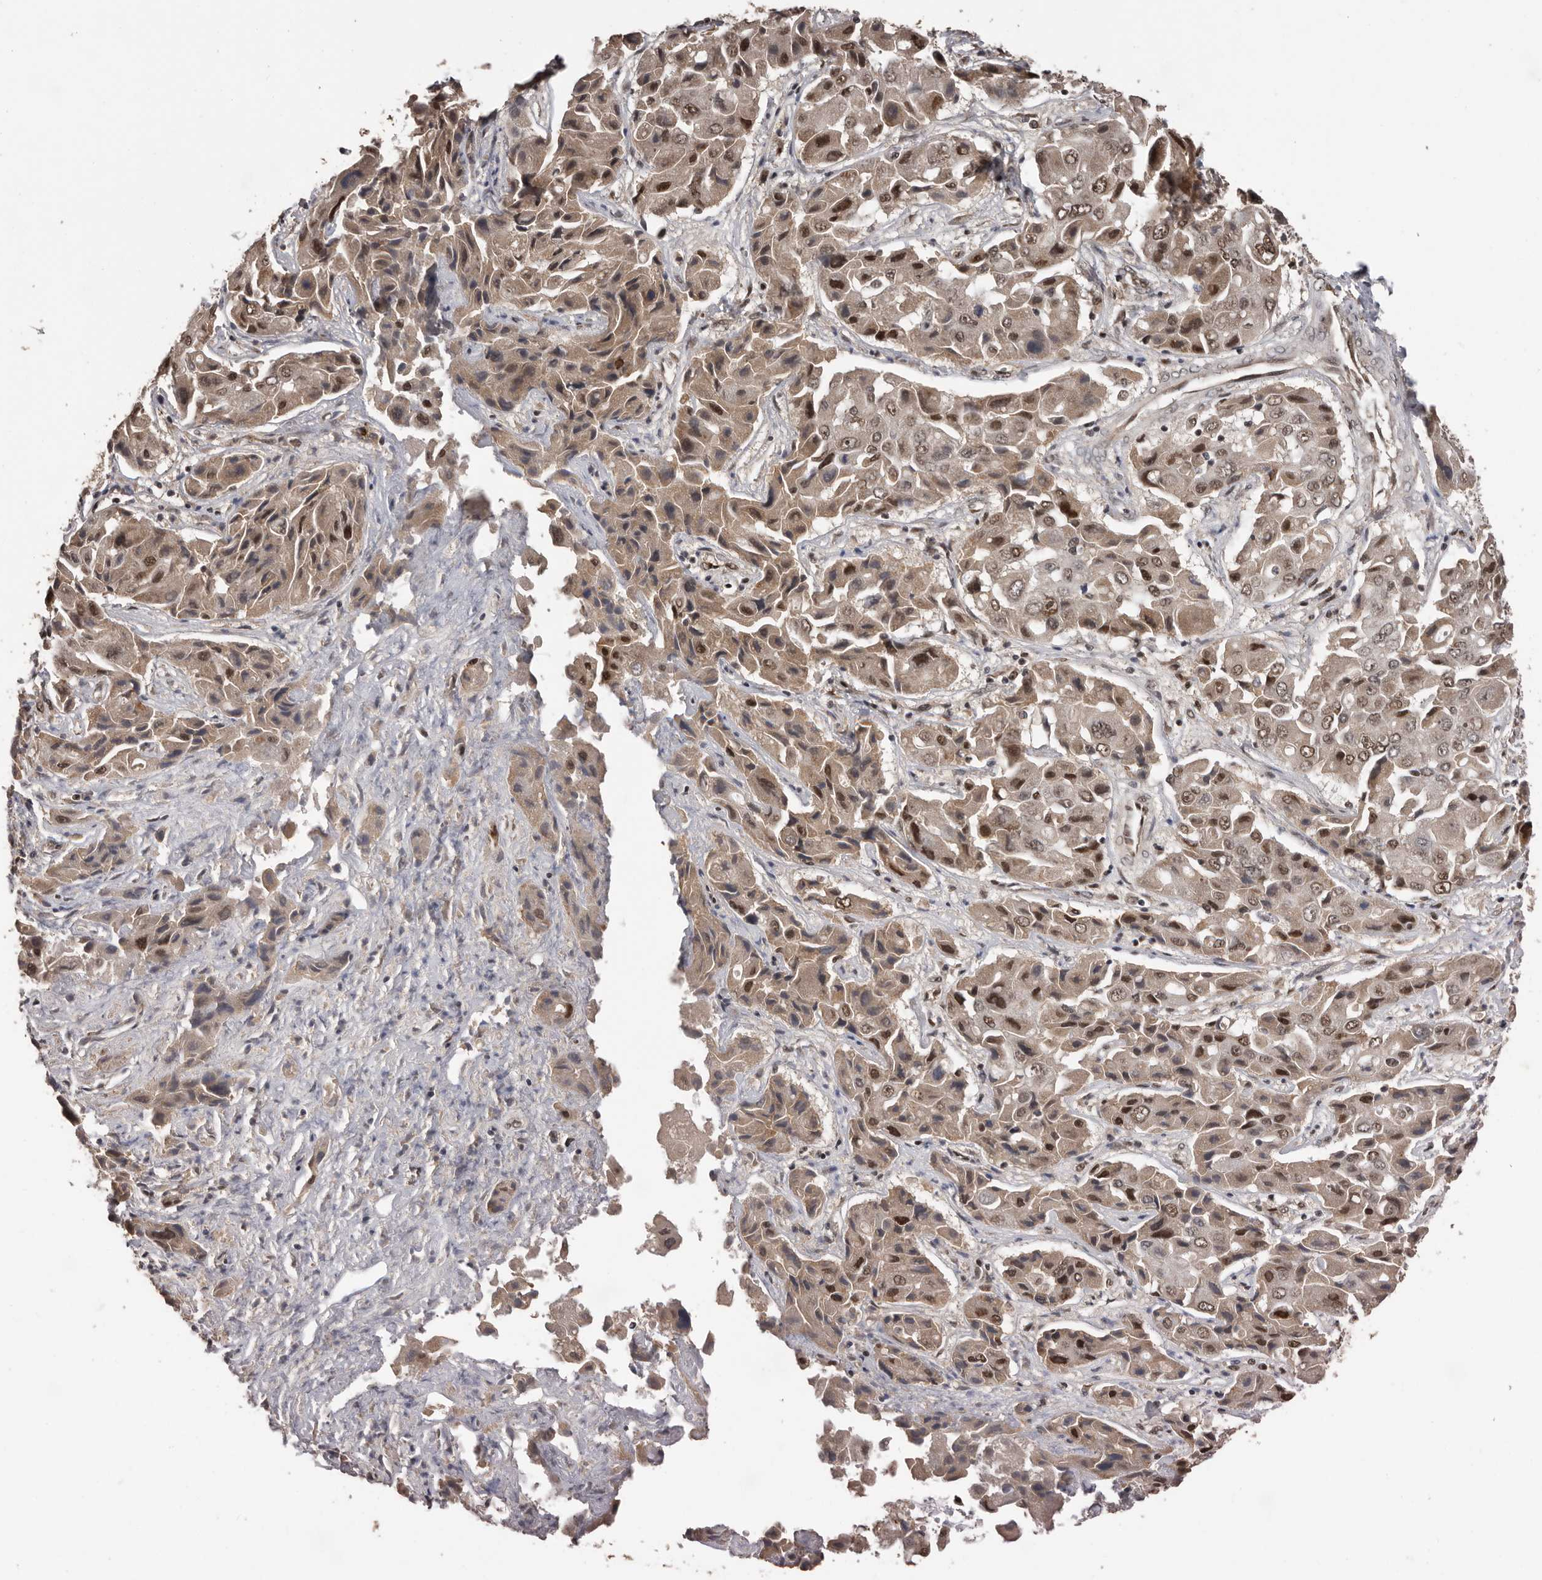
{"staining": {"intensity": "moderate", "quantity": ">75%", "location": "cytoplasmic/membranous,nuclear"}, "tissue": "liver cancer", "cell_type": "Tumor cells", "image_type": "cancer", "snomed": [{"axis": "morphology", "description": "Cholangiocarcinoma"}, {"axis": "topography", "description": "Liver"}], "caption": "The image demonstrates immunohistochemical staining of liver cancer (cholangiocarcinoma). There is moderate cytoplasmic/membranous and nuclear positivity is identified in approximately >75% of tumor cells. The protein is shown in brown color, while the nuclei are stained blue.", "gene": "VPS37A", "patient": {"sex": "male", "age": 67}}